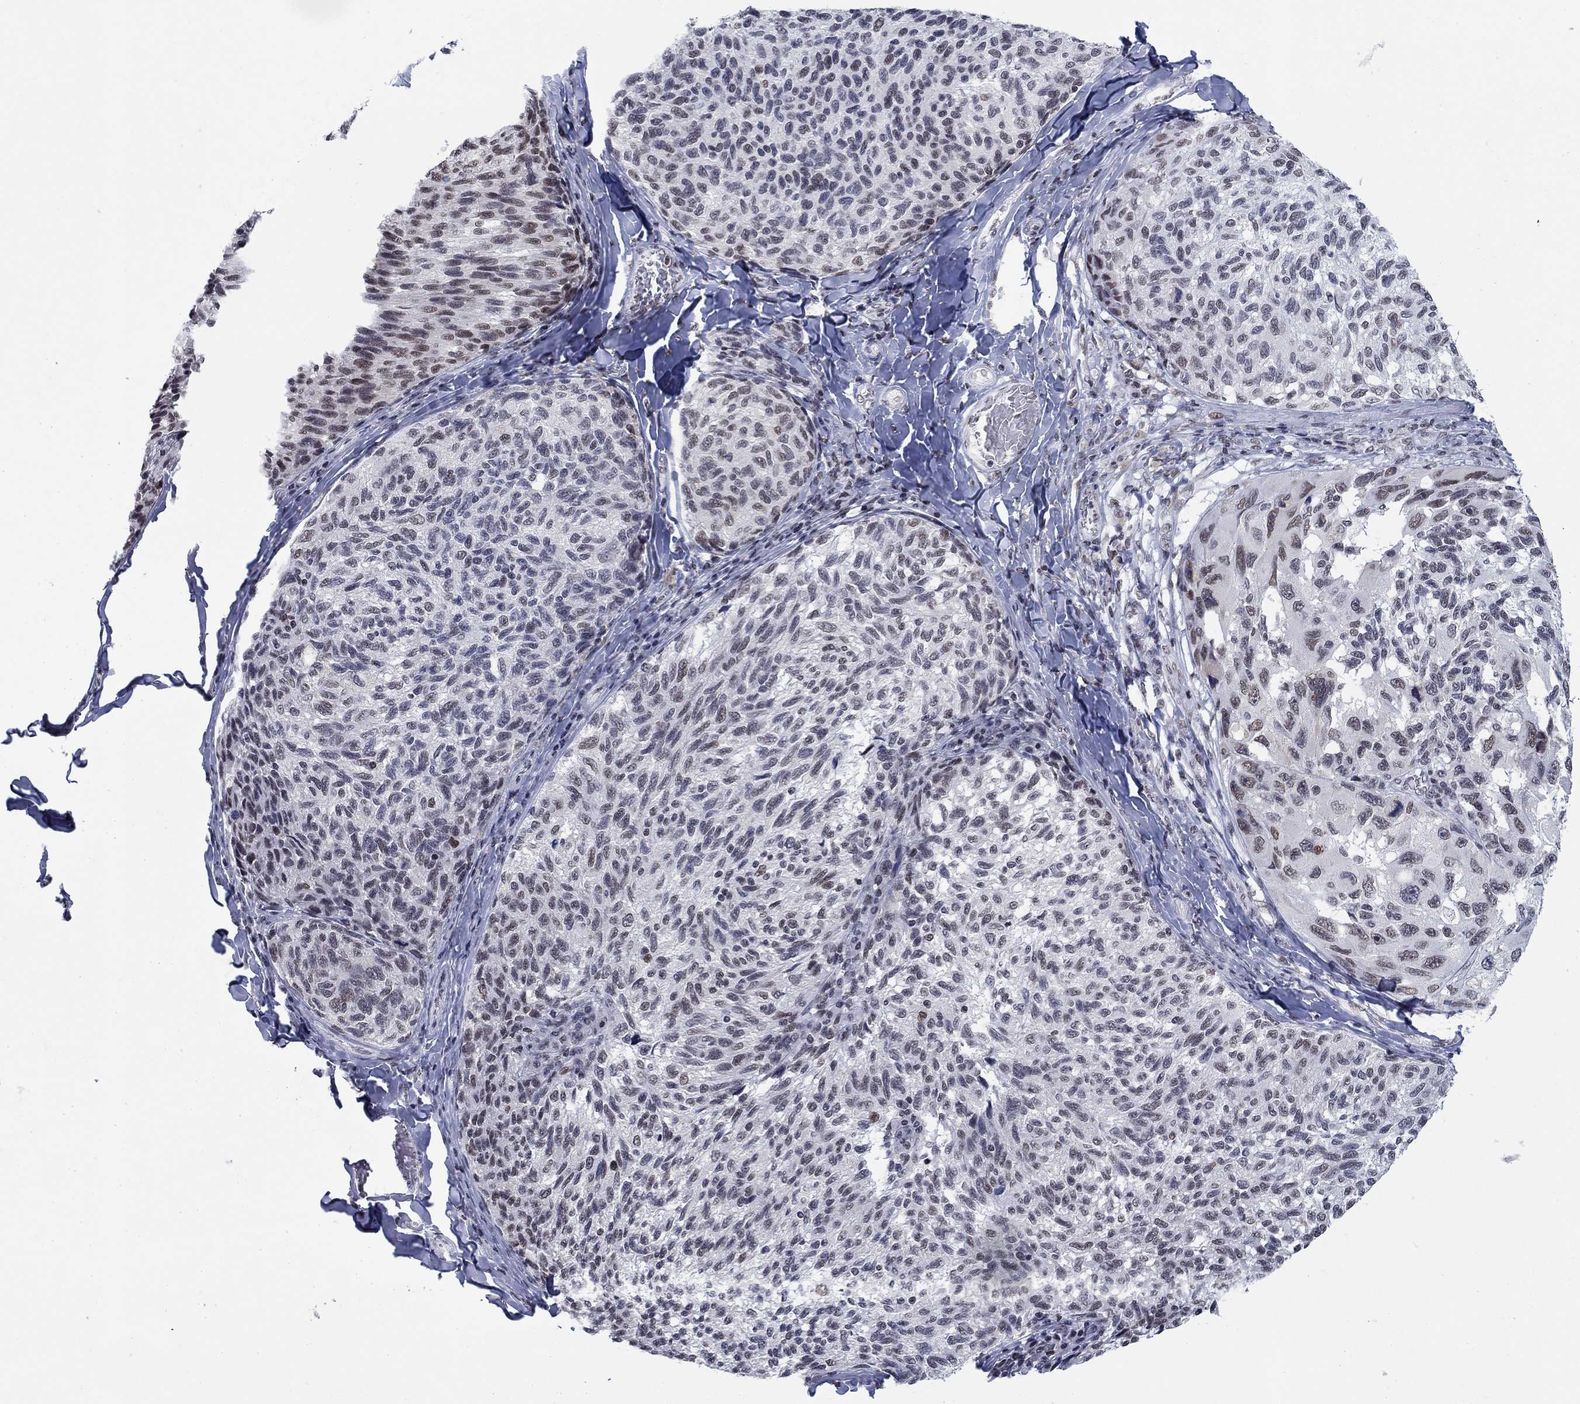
{"staining": {"intensity": "weak", "quantity": "<25%", "location": "nuclear"}, "tissue": "melanoma", "cell_type": "Tumor cells", "image_type": "cancer", "snomed": [{"axis": "morphology", "description": "Malignant melanoma, NOS"}, {"axis": "topography", "description": "Skin"}], "caption": "Tumor cells show no significant protein expression in melanoma. (DAB immunohistochemistry with hematoxylin counter stain).", "gene": "NPAS3", "patient": {"sex": "female", "age": 73}}